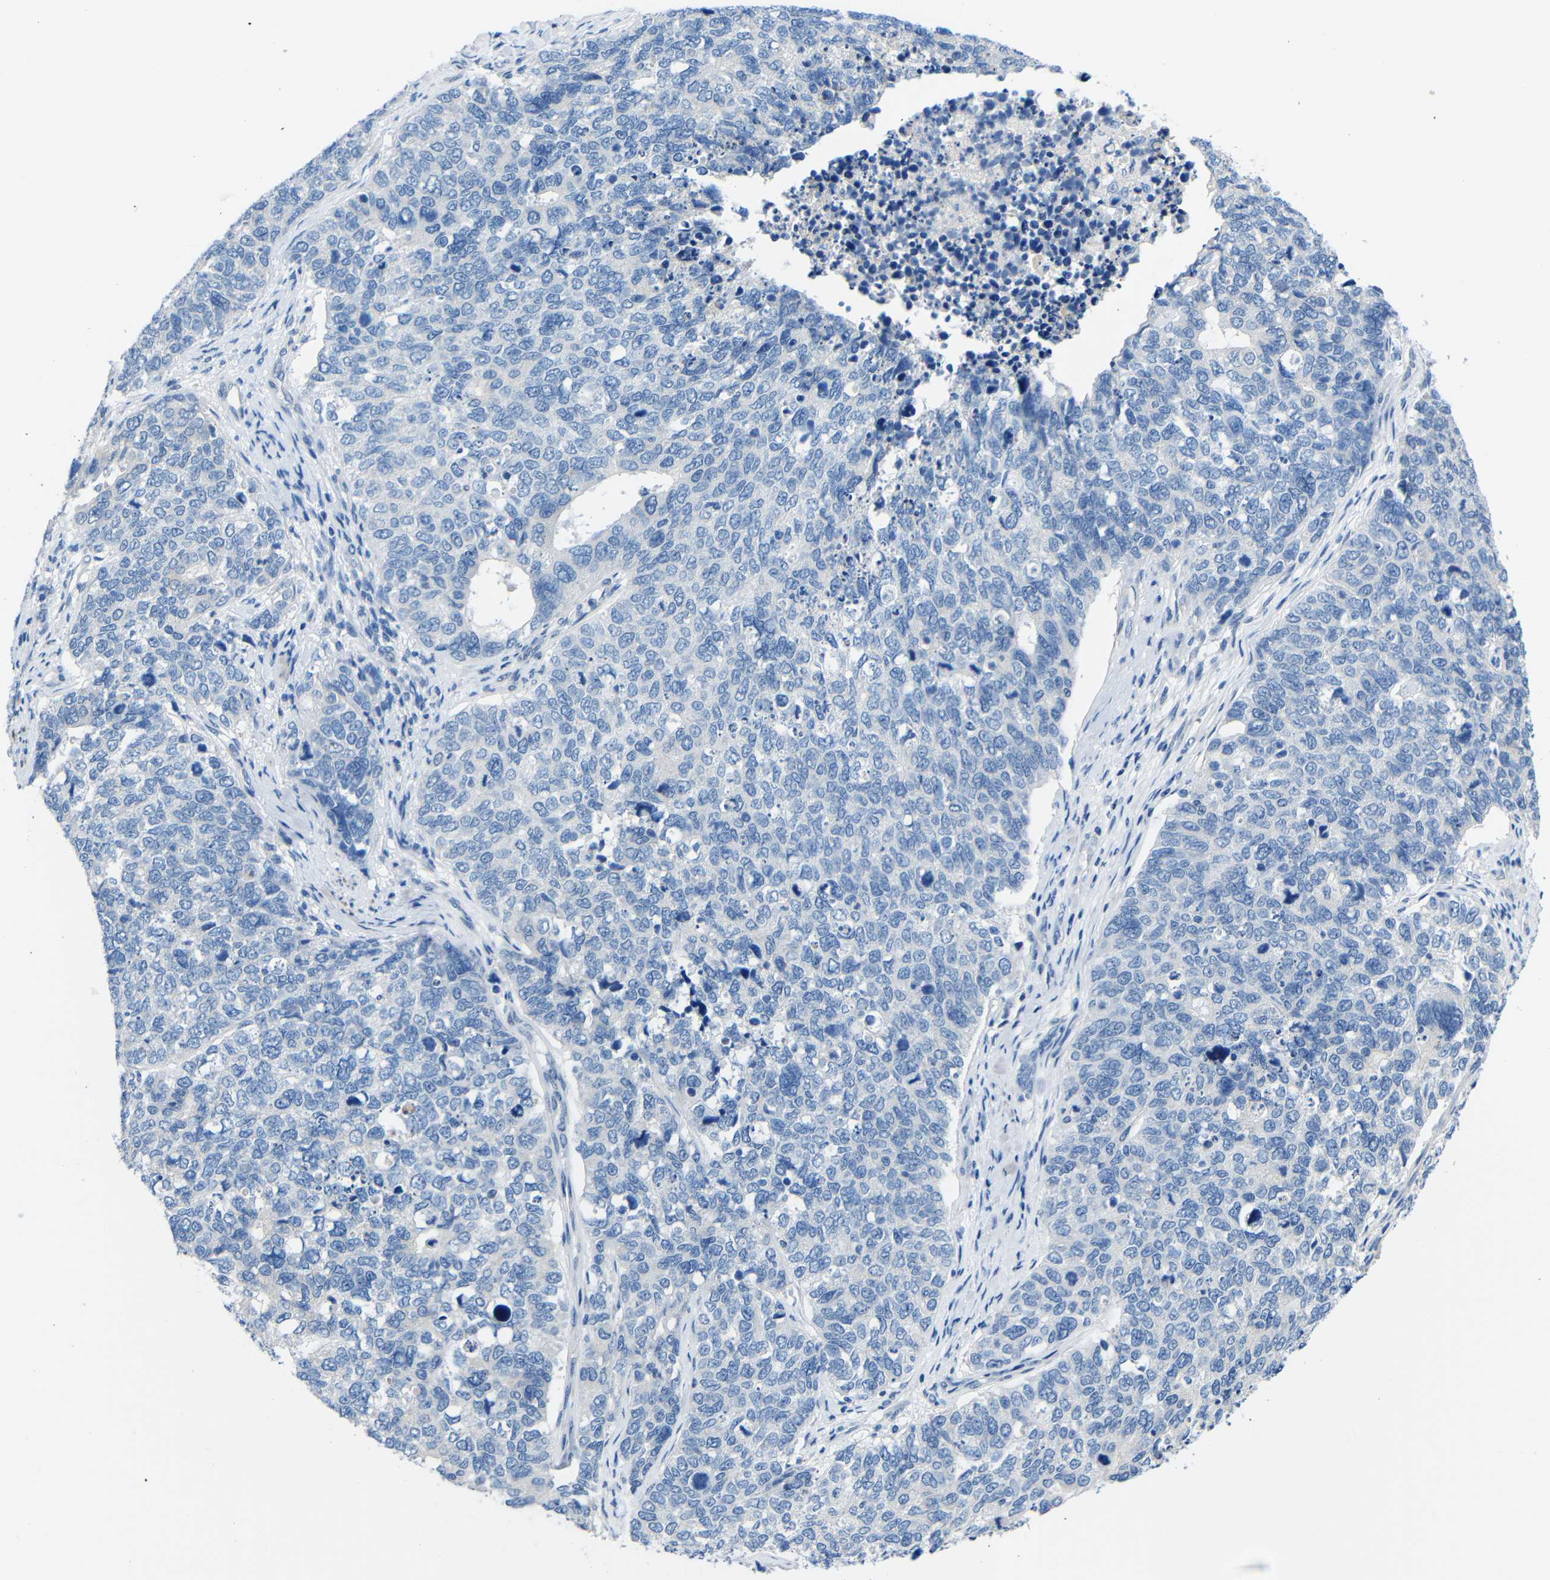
{"staining": {"intensity": "negative", "quantity": "none", "location": "none"}, "tissue": "cervical cancer", "cell_type": "Tumor cells", "image_type": "cancer", "snomed": [{"axis": "morphology", "description": "Squamous cell carcinoma, NOS"}, {"axis": "topography", "description": "Cervix"}], "caption": "The micrograph reveals no staining of tumor cells in squamous cell carcinoma (cervical).", "gene": "NEGR1", "patient": {"sex": "female", "age": 63}}